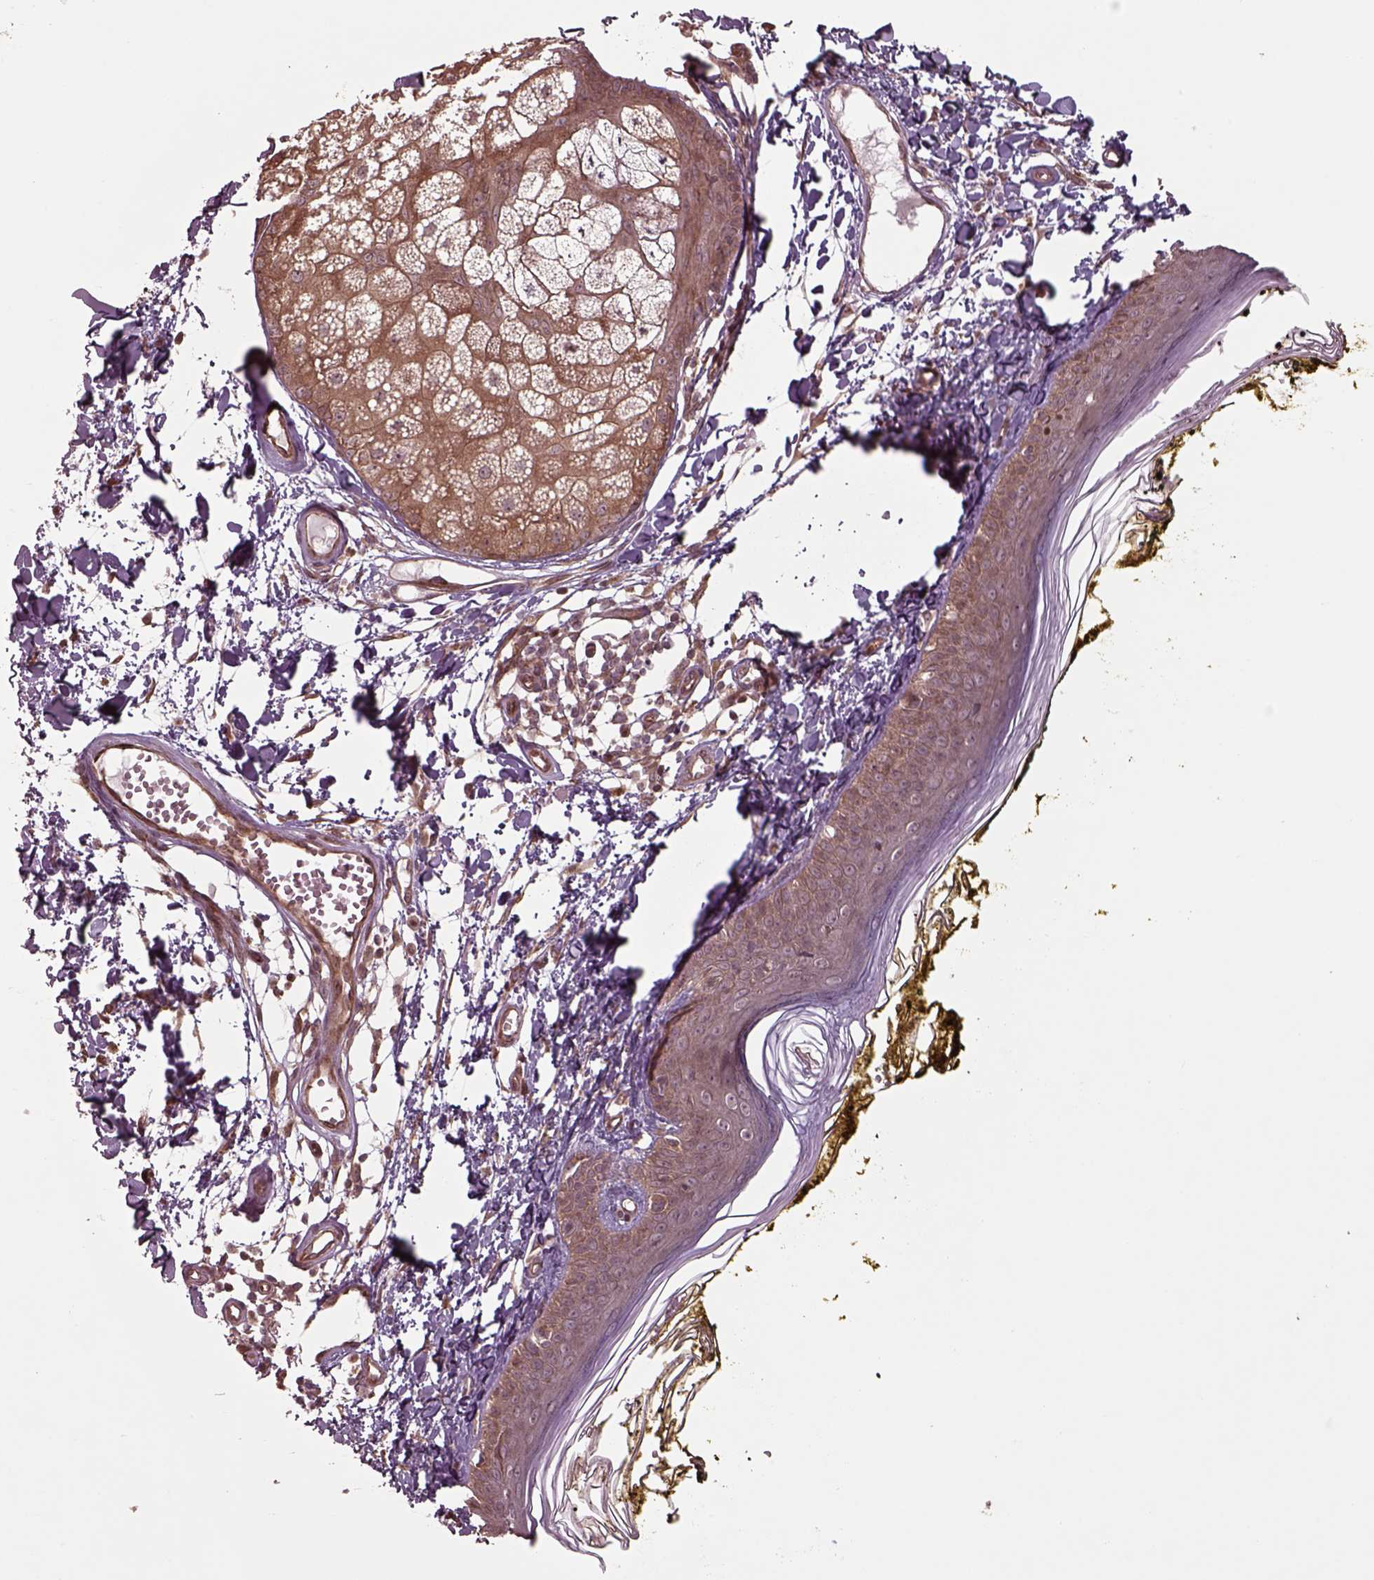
{"staining": {"intensity": "moderate", "quantity": ">75%", "location": "cytoplasmic/membranous"}, "tissue": "skin", "cell_type": "Fibroblasts", "image_type": "normal", "snomed": [{"axis": "morphology", "description": "Normal tissue, NOS"}, {"axis": "topography", "description": "Skin"}], "caption": "This is an image of immunohistochemistry staining of unremarkable skin, which shows moderate positivity in the cytoplasmic/membranous of fibroblasts.", "gene": "CHMP3", "patient": {"sex": "male", "age": 76}}